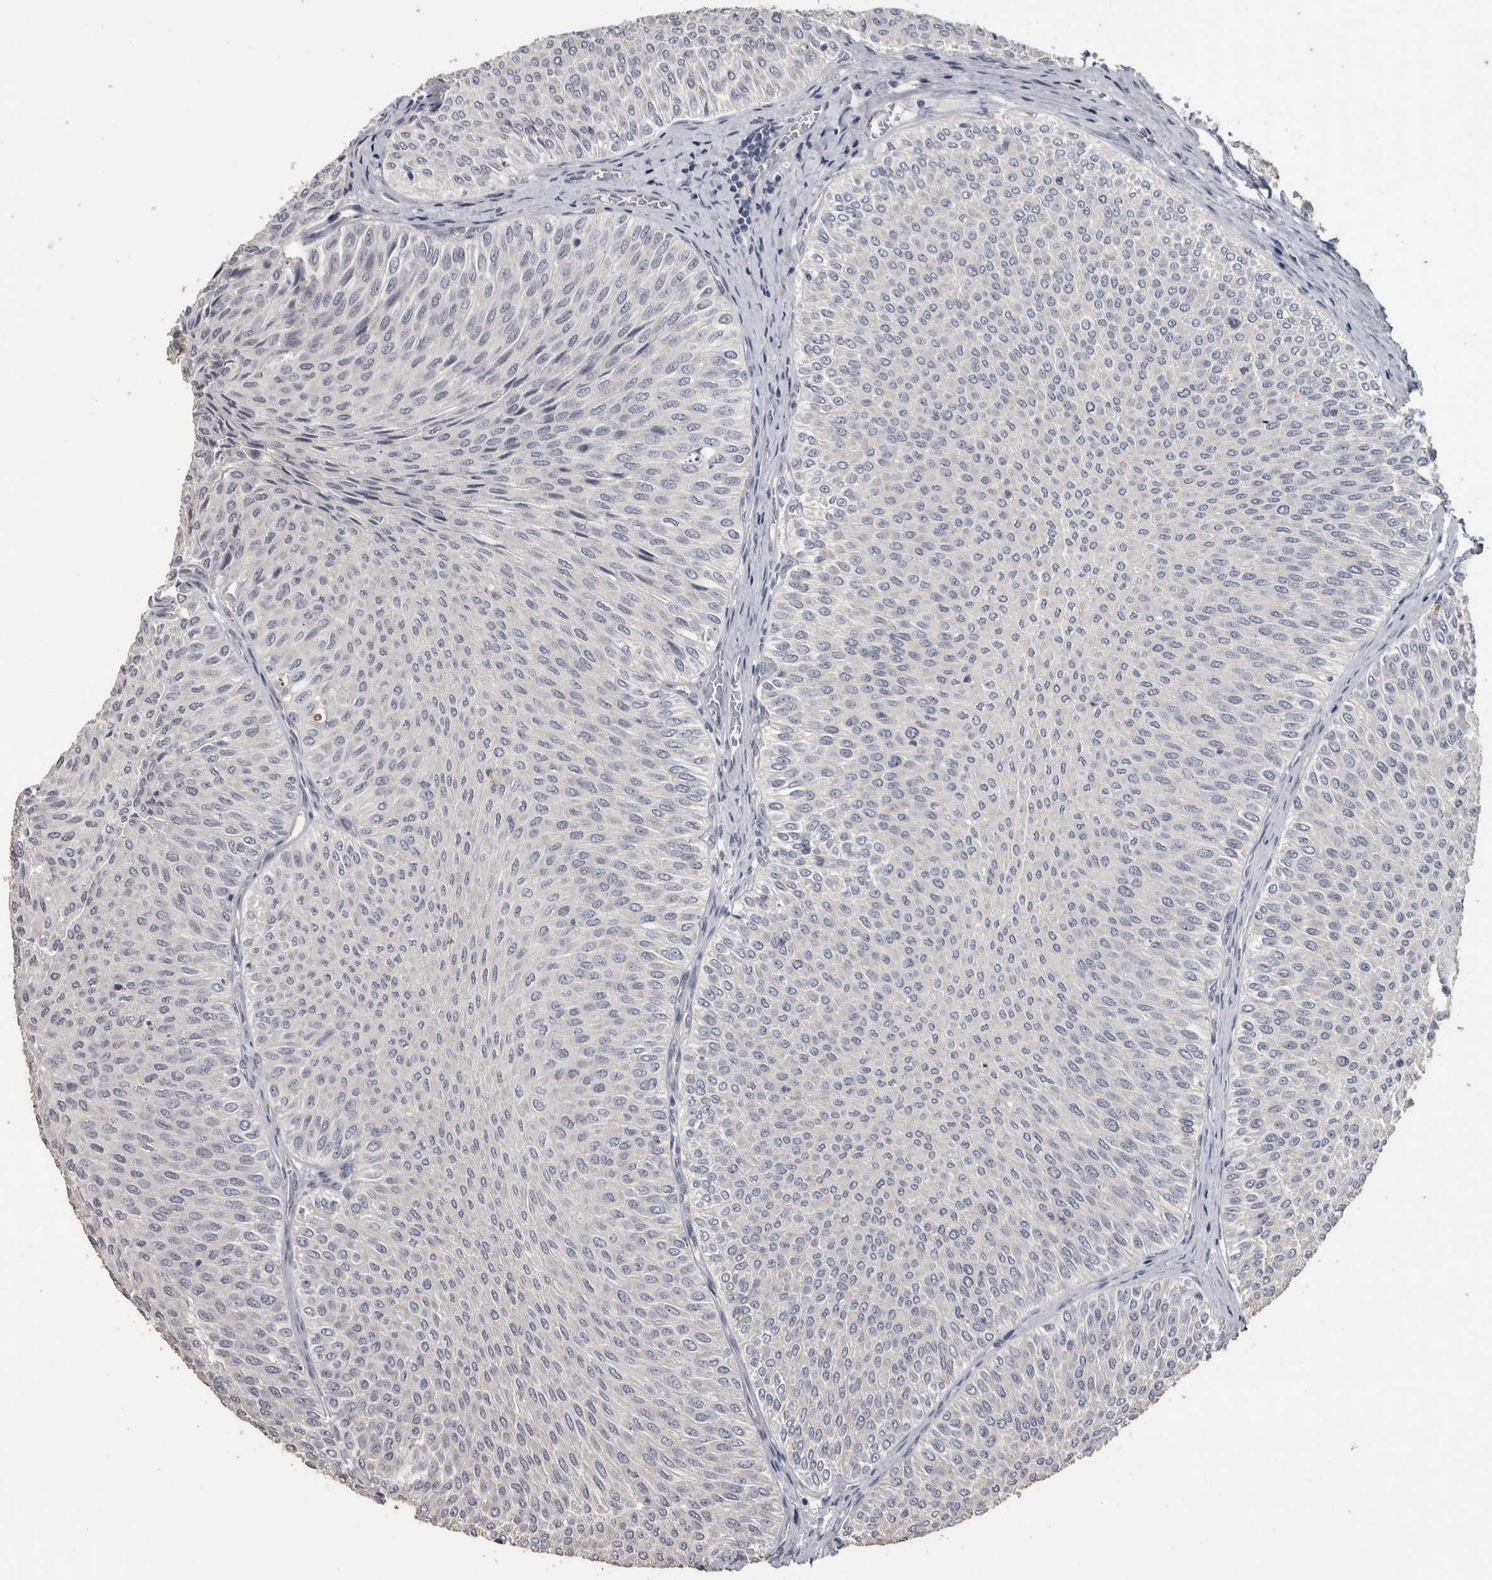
{"staining": {"intensity": "negative", "quantity": "none", "location": "none"}, "tissue": "urothelial cancer", "cell_type": "Tumor cells", "image_type": "cancer", "snomed": [{"axis": "morphology", "description": "Urothelial carcinoma, Low grade"}, {"axis": "topography", "description": "Urinary bladder"}], "caption": "An immunohistochemistry micrograph of urothelial cancer is shown. There is no staining in tumor cells of urothelial cancer.", "gene": "NECAB1", "patient": {"sex": "male", "age": 78}}